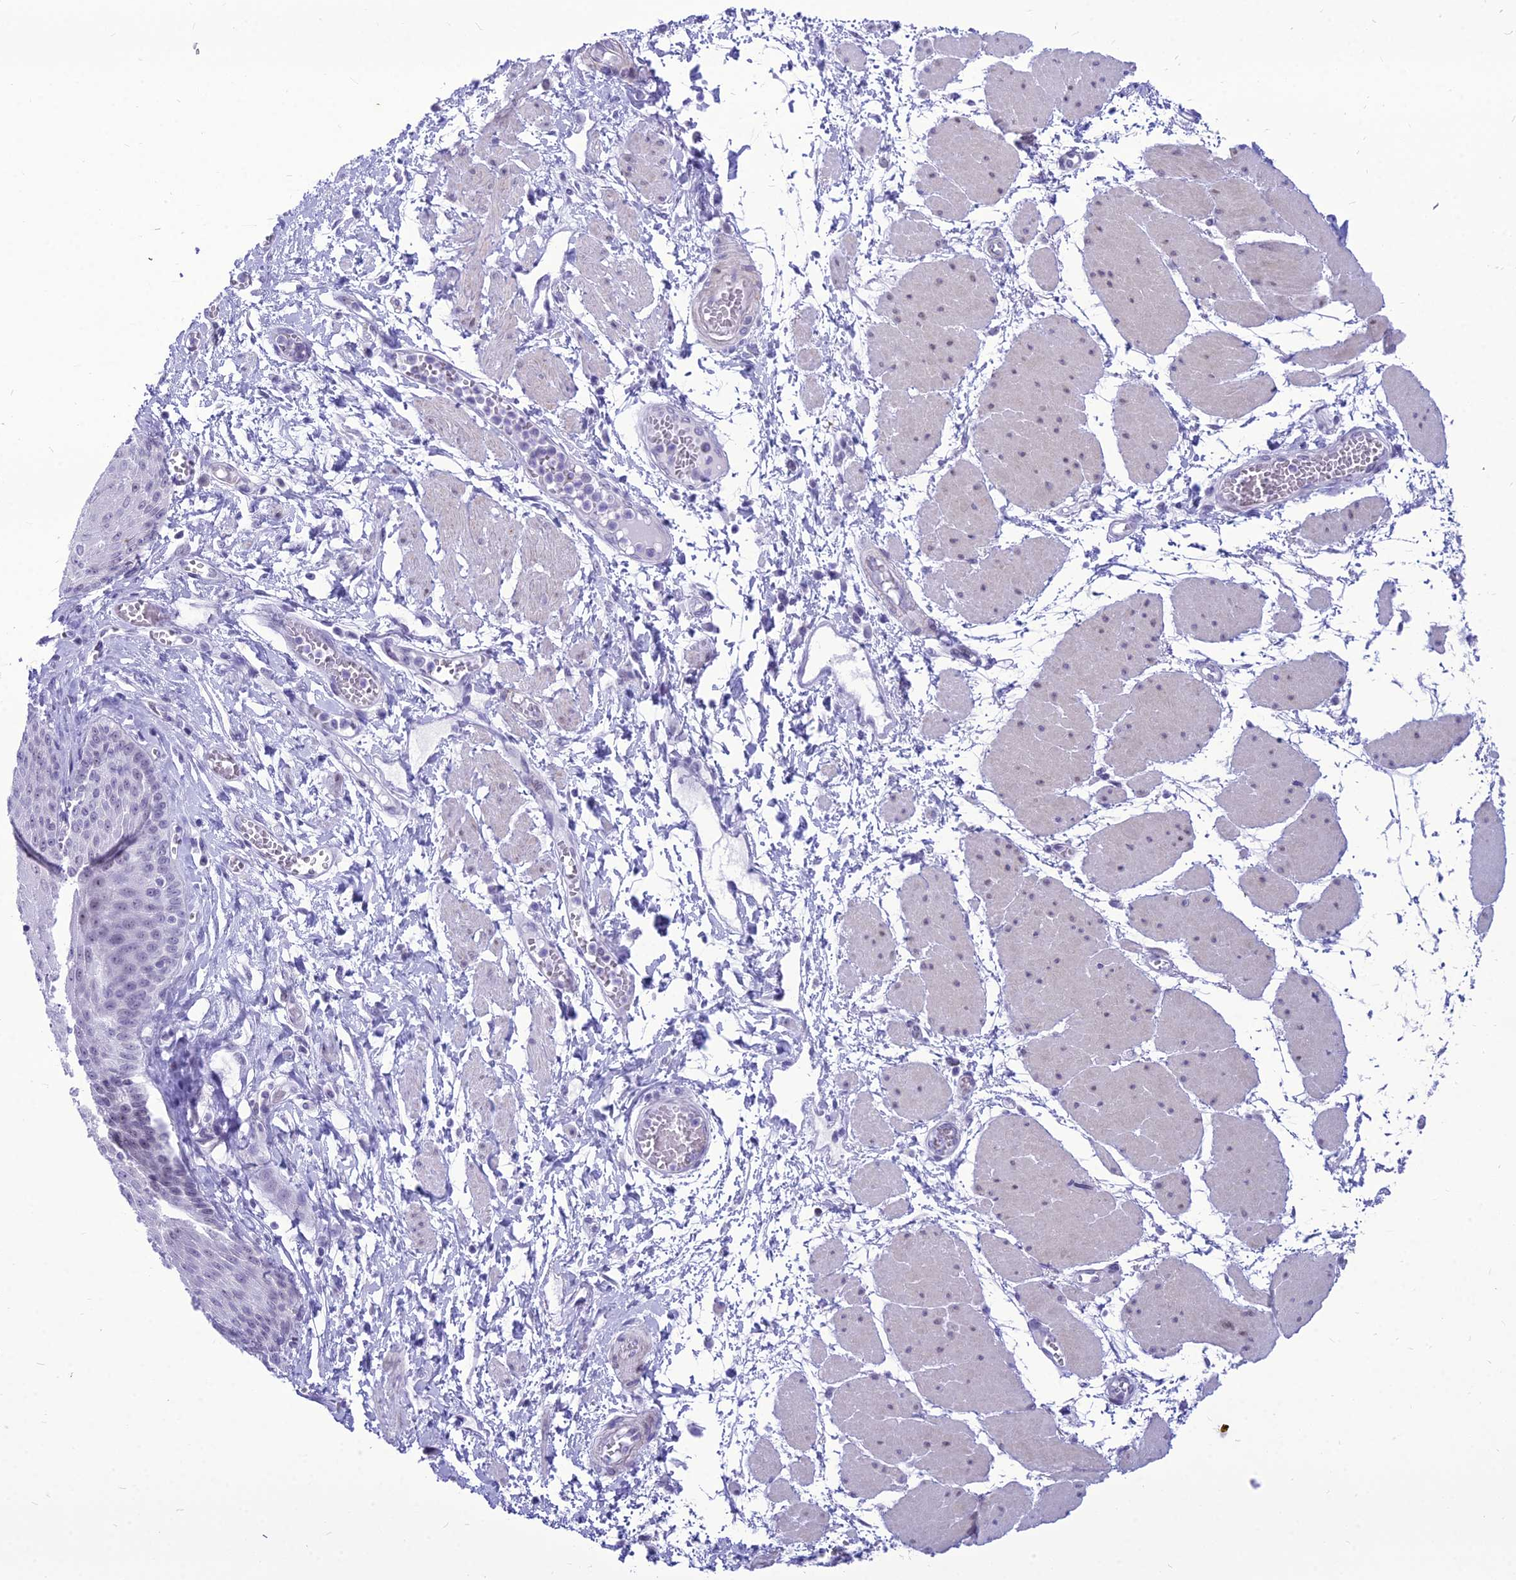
{"staining": {"intensity": "weak", "quantity": "<25%", "location": "nuclear"}, "tissue": "esophagus", "cell_type": "Squamous epithelial cells", "image_type": "normal", "snomed": [{"axis": "morphology", "description": "Normal tissue, NOS"}, {"axis": "topography", "description": "Esophagus"}], "caption": "IHC image of normal esophagus stained for a protein (brown), which demonstrates no staining in squamous epithelial cells. The staining is performed using DAB (3,3'-diaminobenzidine) brown chromogen with nuclei counter-stained in using hematoxylin.", "gene": "DHX40", "patient": {"sex": "male", "age": 60}}